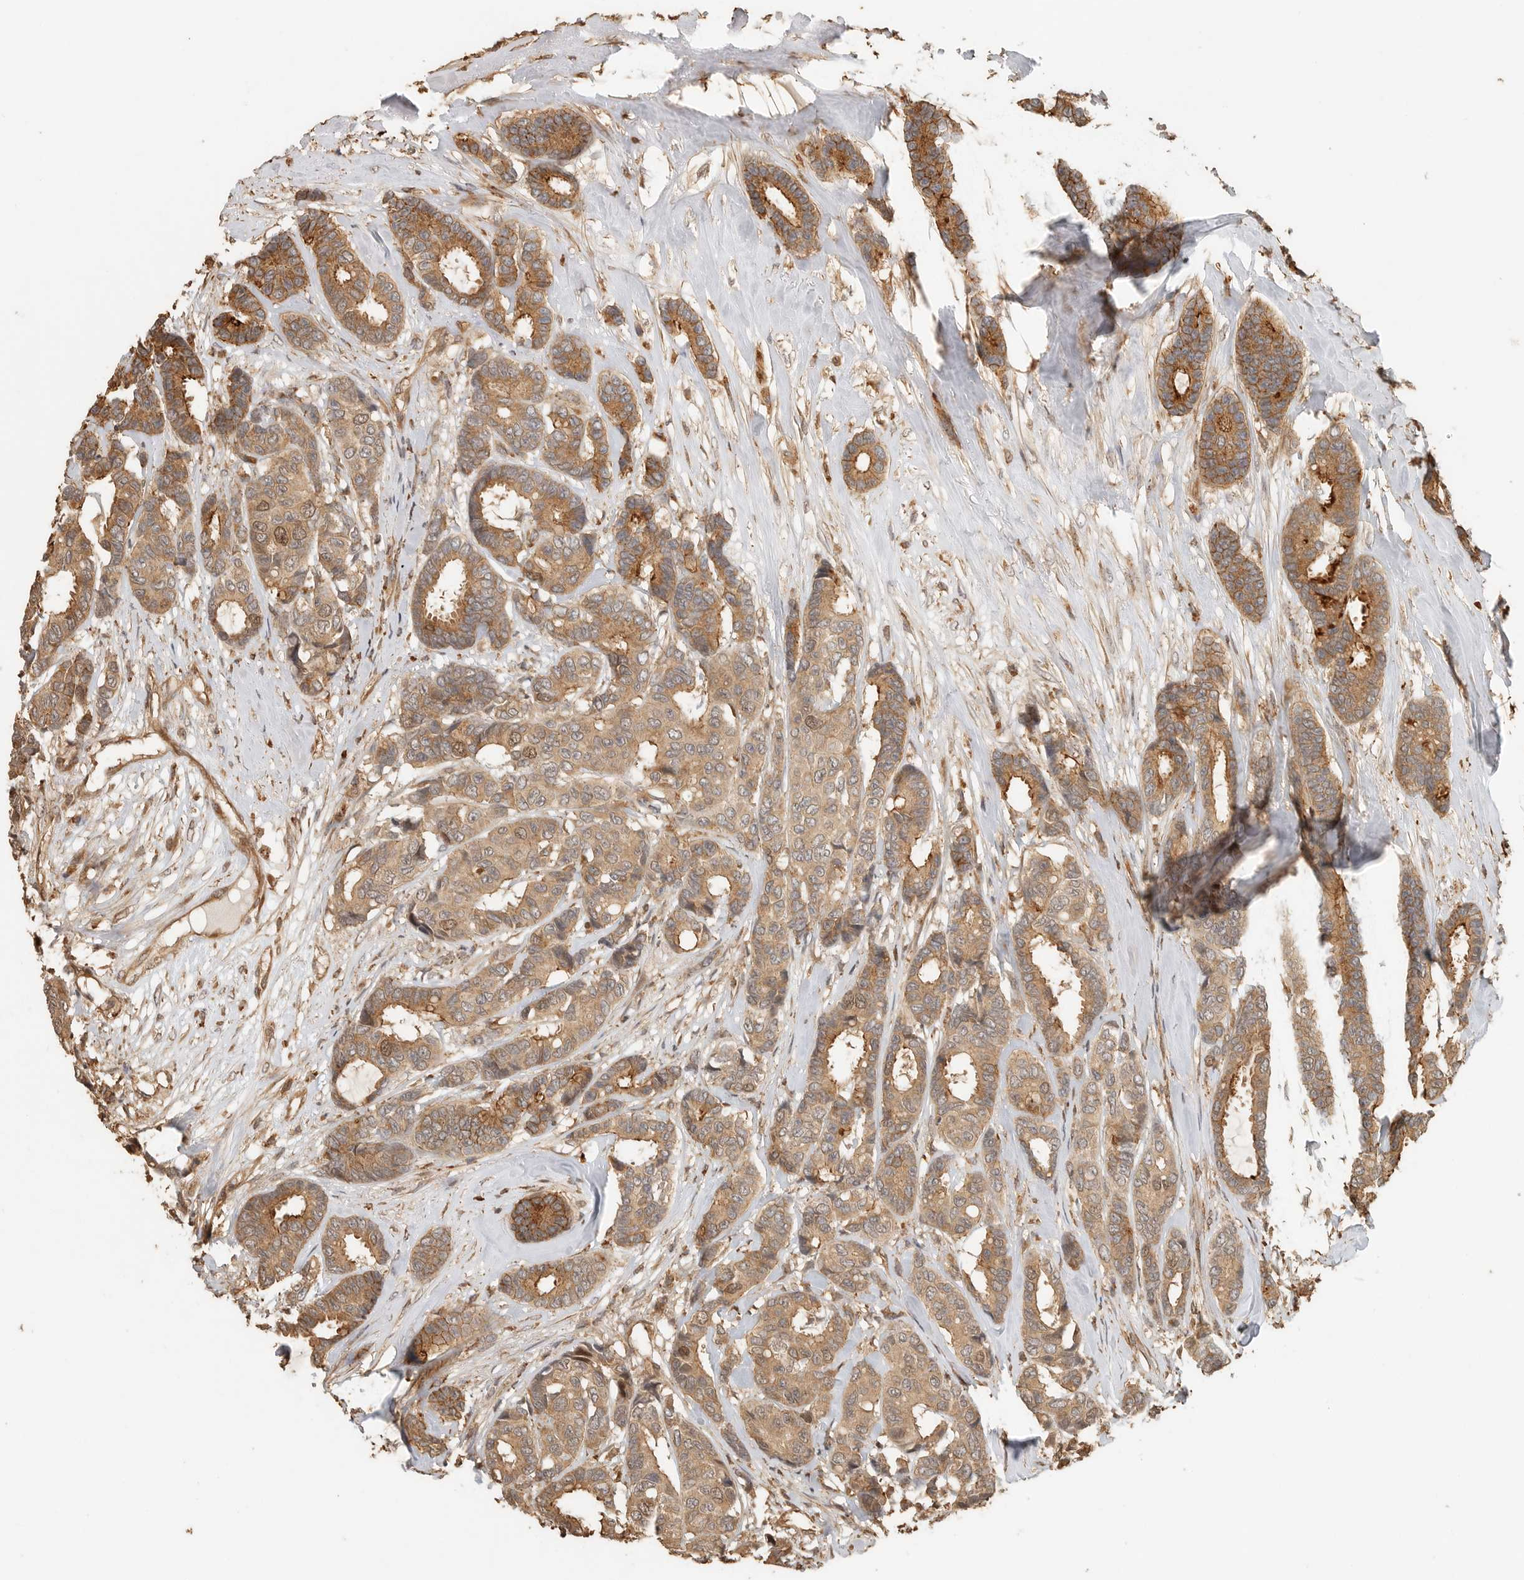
{"staining": {"intensity": "moderate", "quantity": ">75%", "location": "cytoplasmic/membranous"}, "tissue": "breast cancer", "cell_type": "Tumor cells", "image_type": "cancer", "snomed": [{"axis": "morphology", "description": "Duct carcinoma"}, {"axis": "topography", "description": "Breast"}], "caption": "Breast cancer tissue displays moderate cytoplasmic/membranous expression in approximately >75% of tumor cells (Stains: DAB (3,3'-diaminobenzidine) in brown, nuclei in blue, Microscopy: brightfield microscopy at high magnification).", "gene": "OTUD6B", "patient": {"sex": "female", "age": 87}}